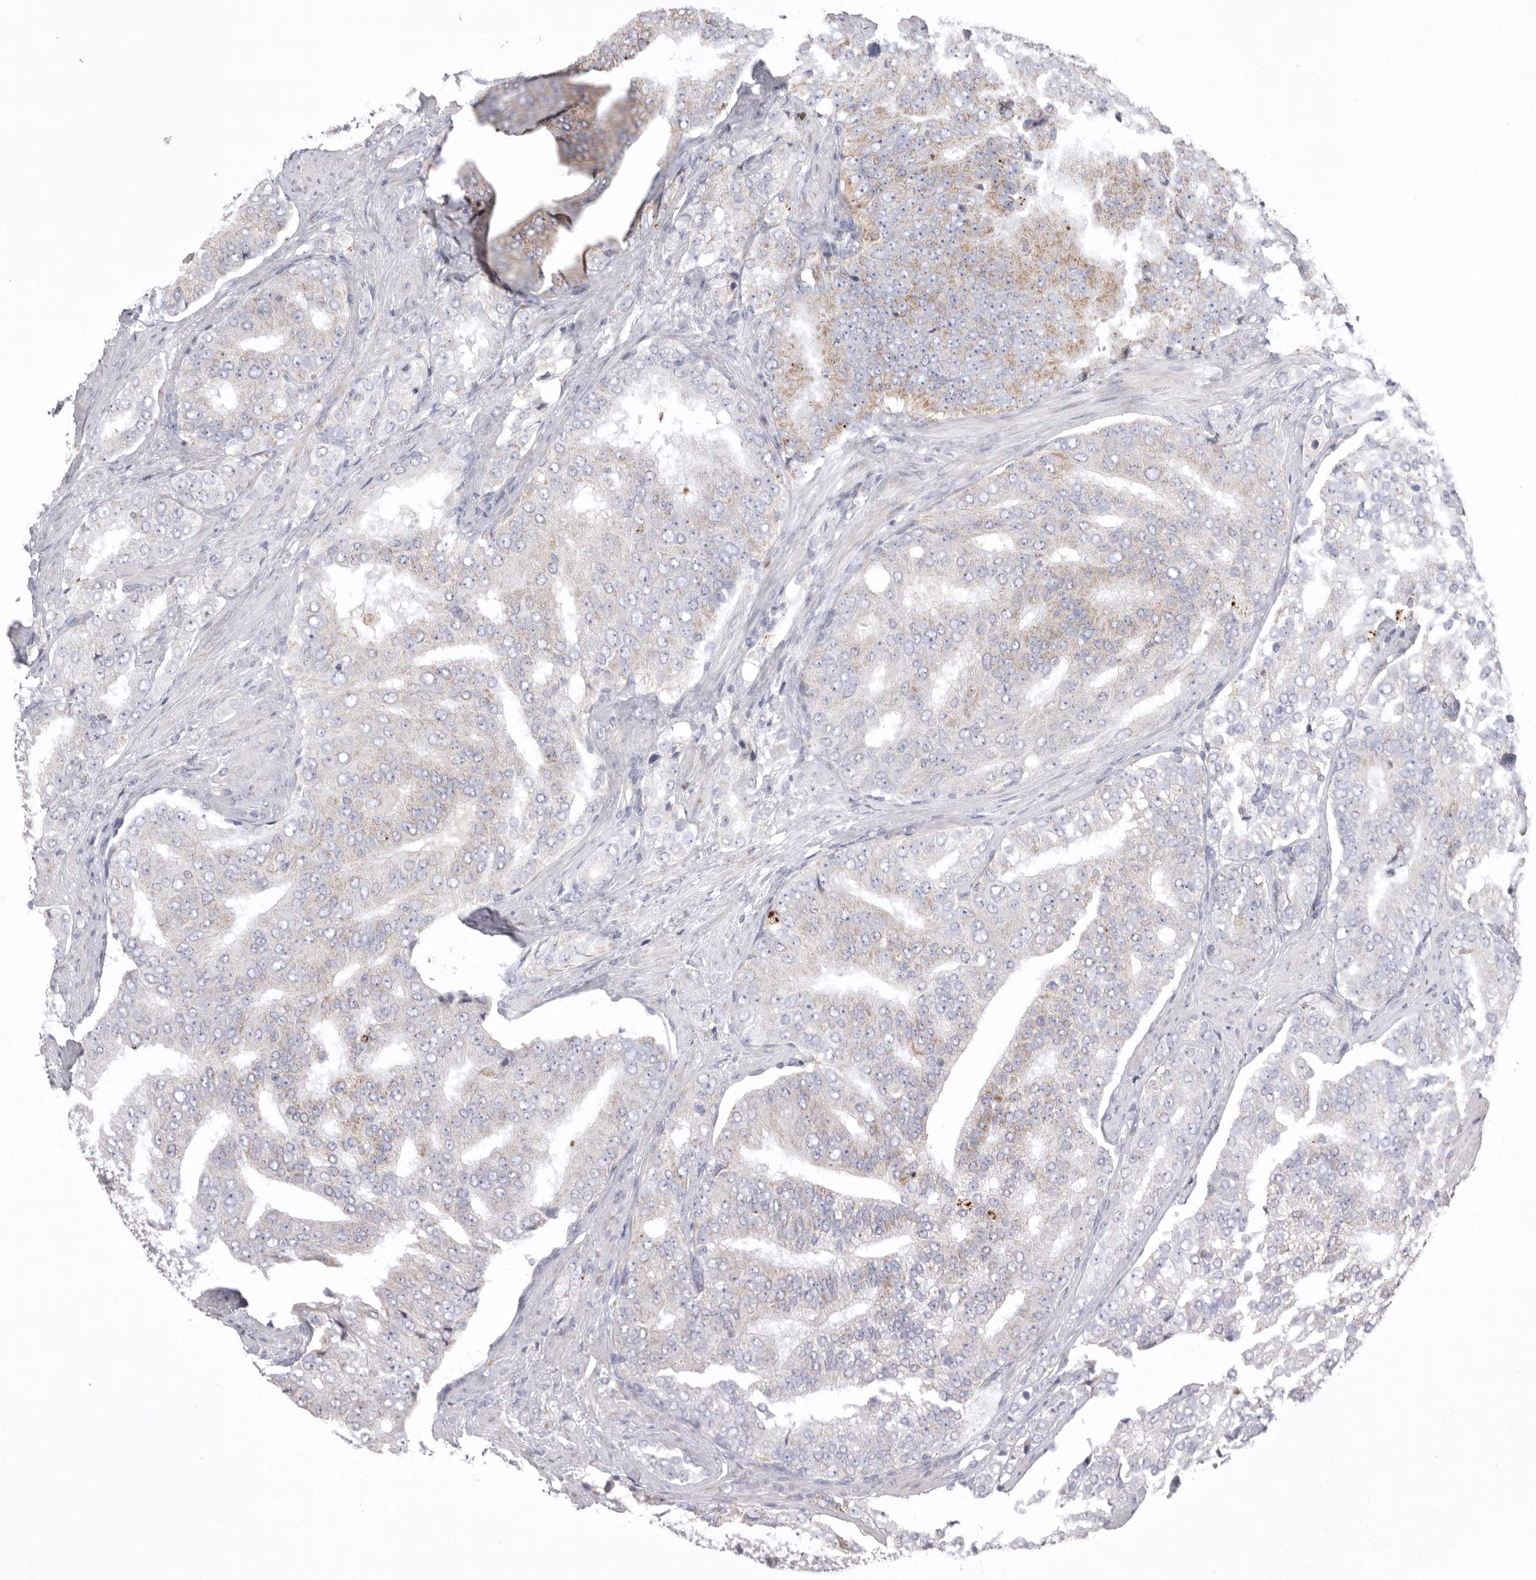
{"staining": {"intensity": "weak", "quantity": "<25%", "location": "cytoplasmic/membranous"}, "tissue": "prostate cancer", "cell_type": "Tumor cells", "image_type": "cancer", "snomed": [{"axis": "morphology", "description": "Adenocarcinoma, High grade"}, {"axis": "topography", "description": "Prostate"}], "caption": "Protein analysis of prostate cancer displays no significant staining in tumor cells.", "gene": "VDAC3", "patient": {"sex": "male", "age": 58}}